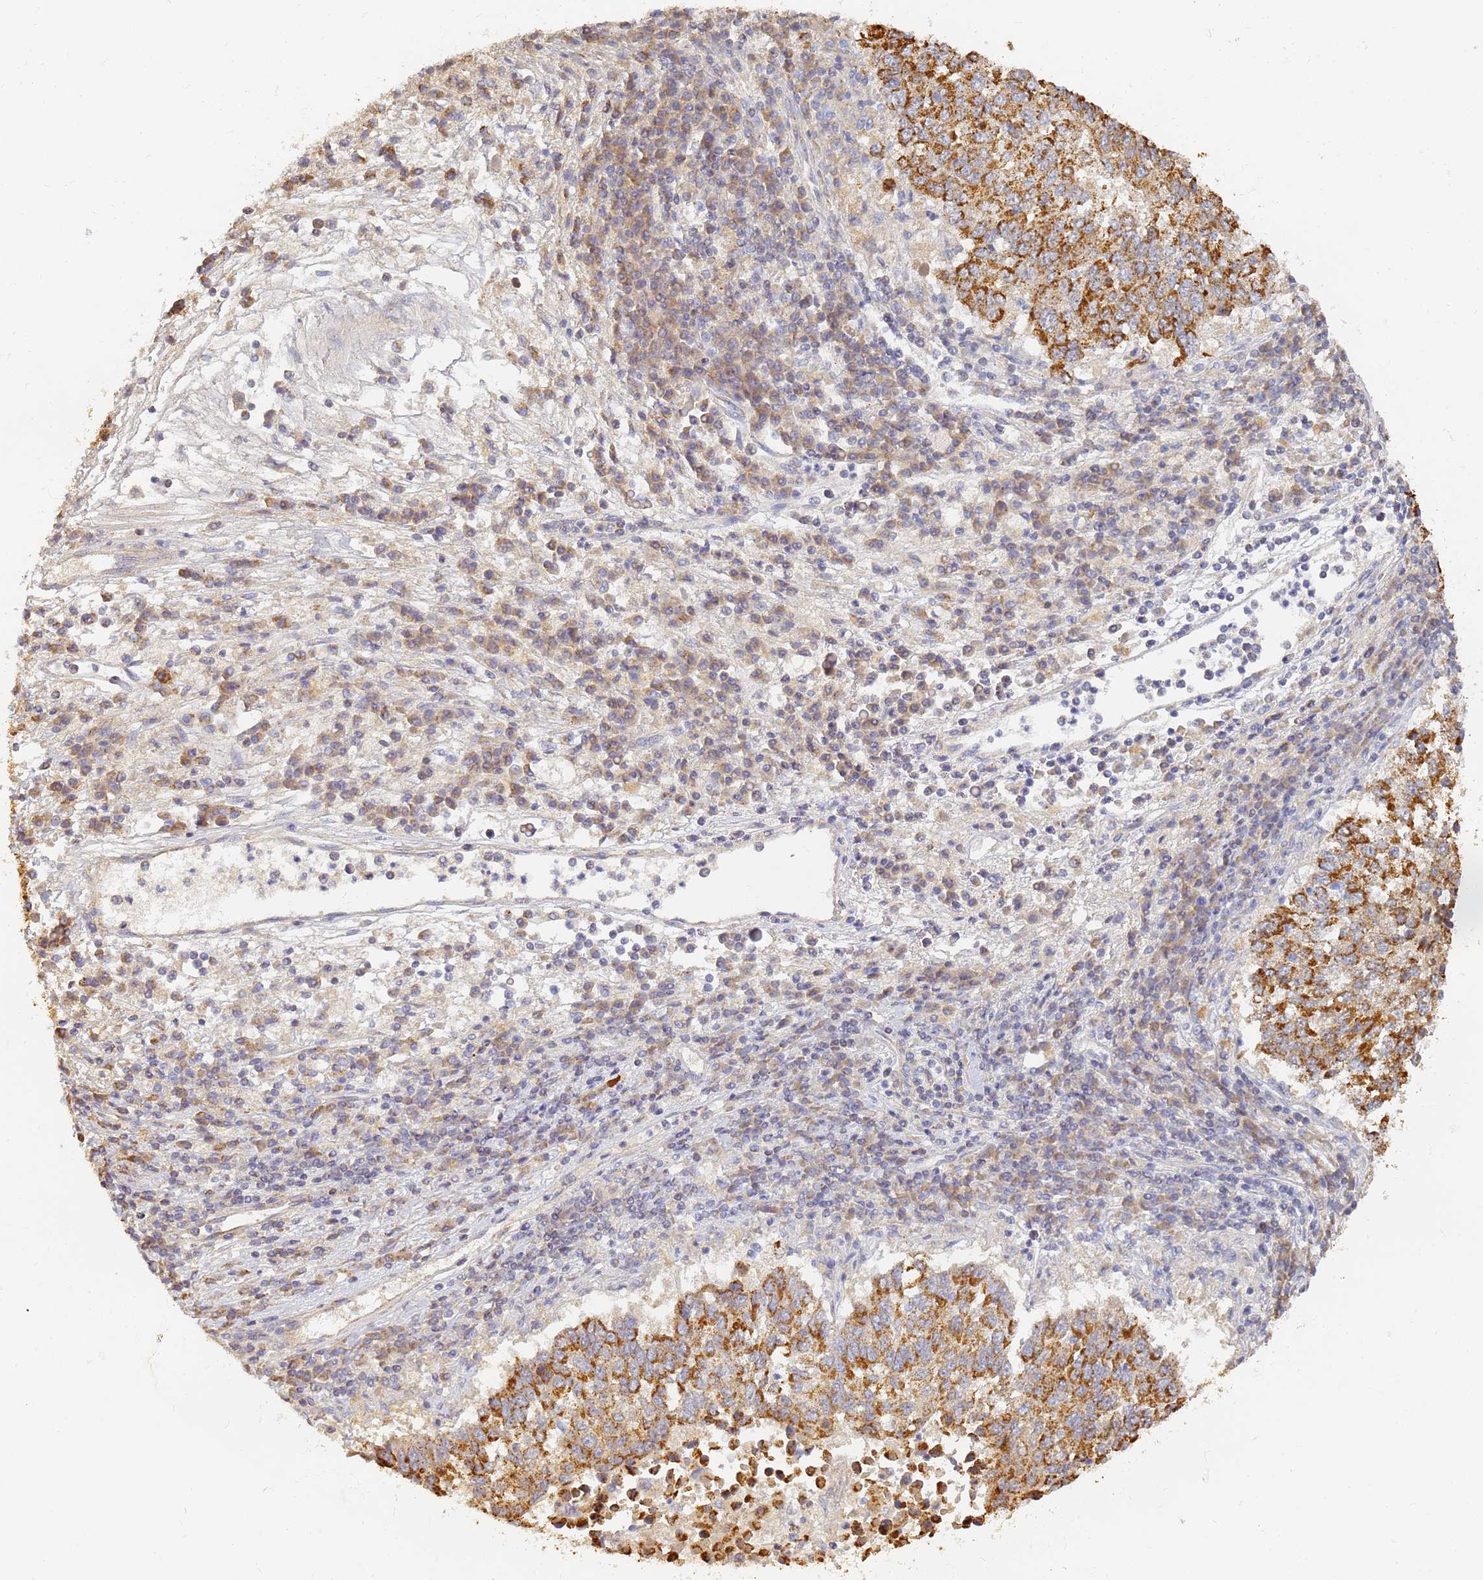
{"staining": {"intensity": "strong", "quantity": ">75%", "location": "cytoplasmic/membranous"}, "tissue": "lung cancer", "cell_type": "Tumor cells", "image_type": "cancer", "snomed": [{"axis": "morphology", "description": "Squamous cell carcinoma, NOS"}, {"axis": "topography", "description": "Lung"}], "caption": "The image displays staining of squamous cell carcinoma (lung), revealing strong cytoplasmic/membranous protein staining (brown color) within tumor cells.", "gene": "UTP23", "patient": {"sex": "male", "age": 73}}